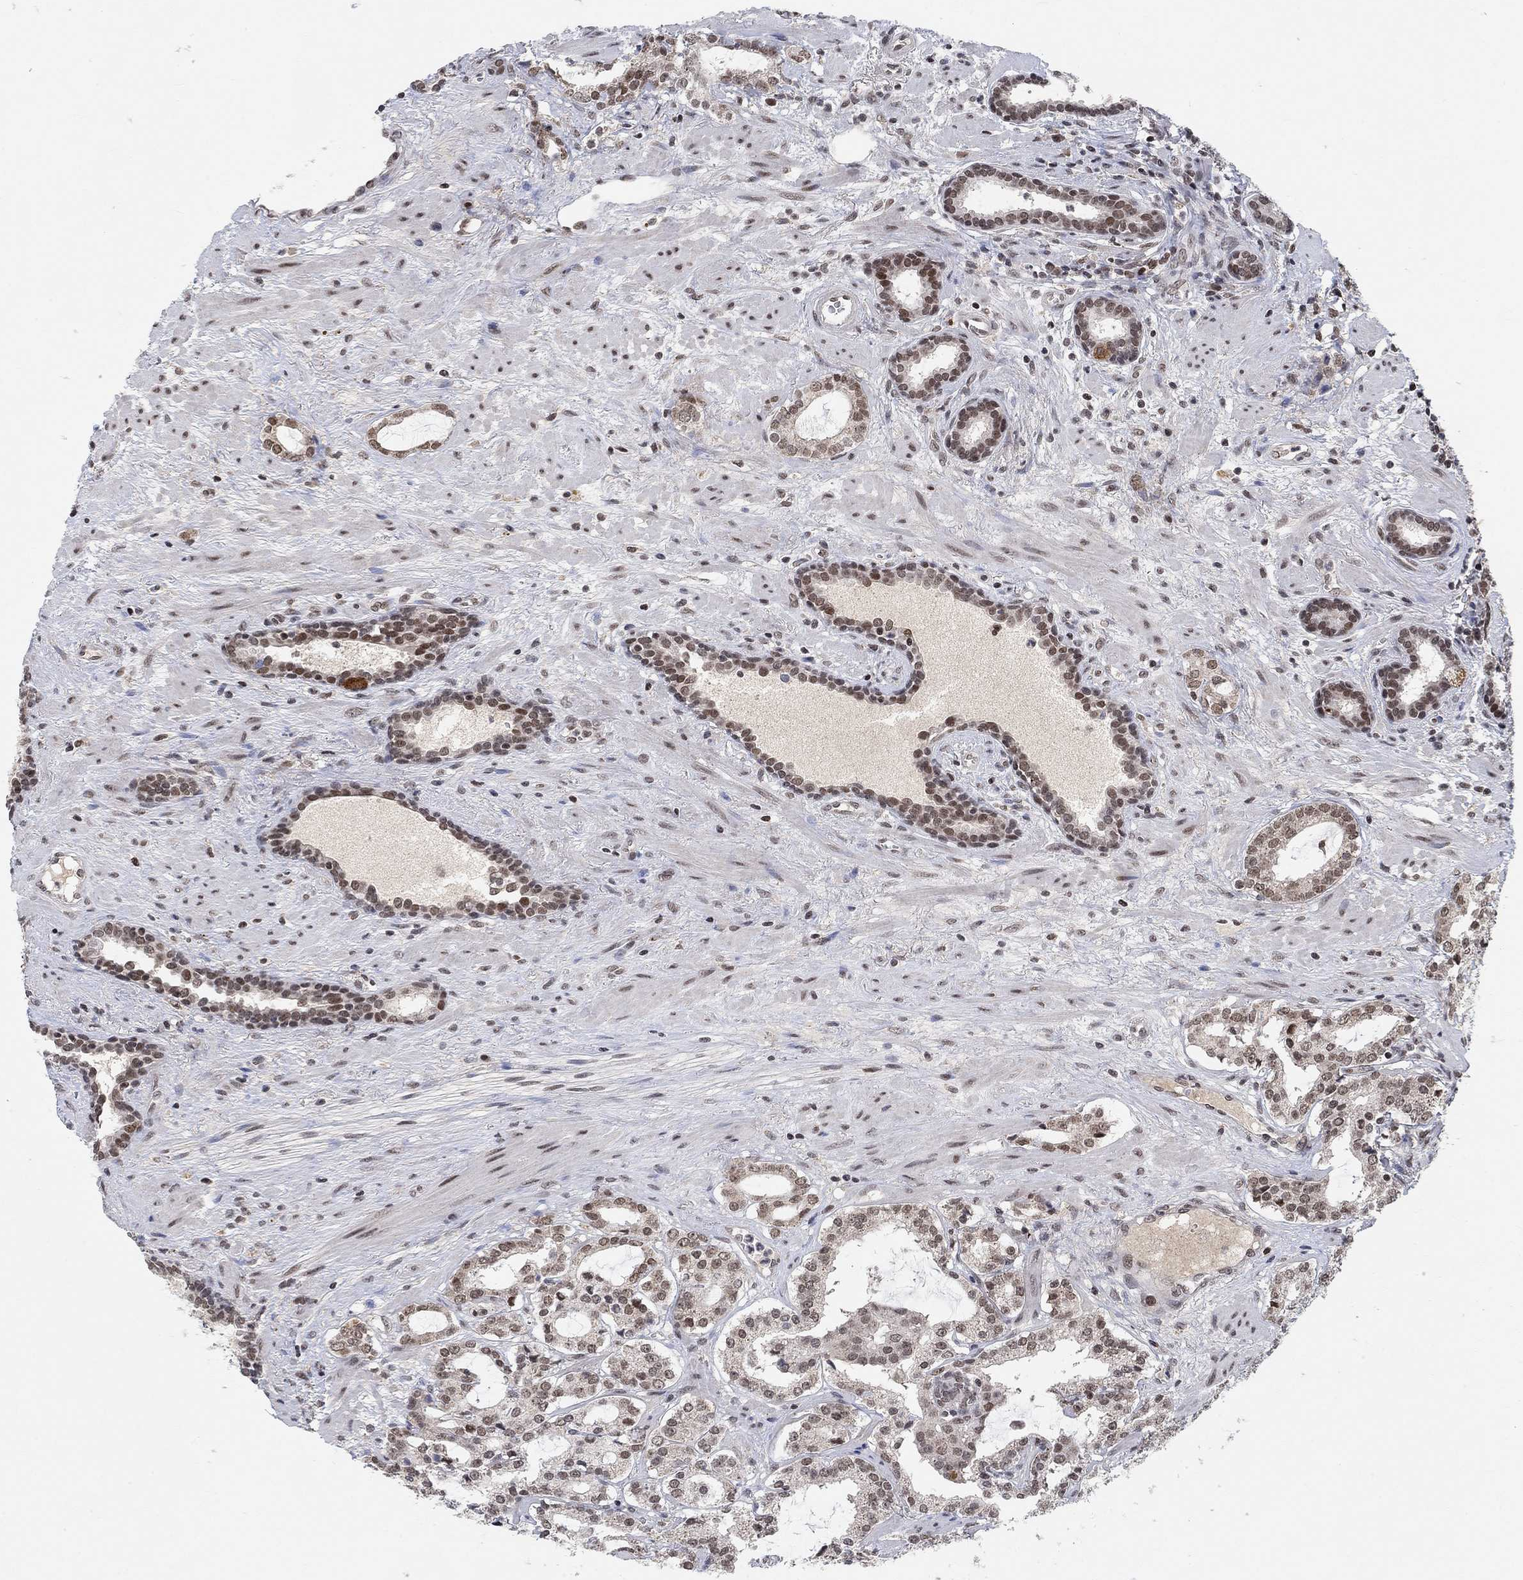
{"staining": {"intensity": "strong", "quantity": "25%-75%", "location": "nuclear"}, "tissue": "prostate cancer", "cell_type": "Tumor cells", "image_type": "cancer", "snomed": [{"axis": "morphology", "description": "Adenocarcinoma, NOS"}, {"axis": "topography", "description": "Prostate"}], "caption": "Immunohistochemistry (IHC) (DAB) staining of prostate cancer demonstrates strong nuclear protein positivity in about 25%-75% of tumor cells.", "gene": "THAP8", "patient": {"sex": "male", "age": 66}}